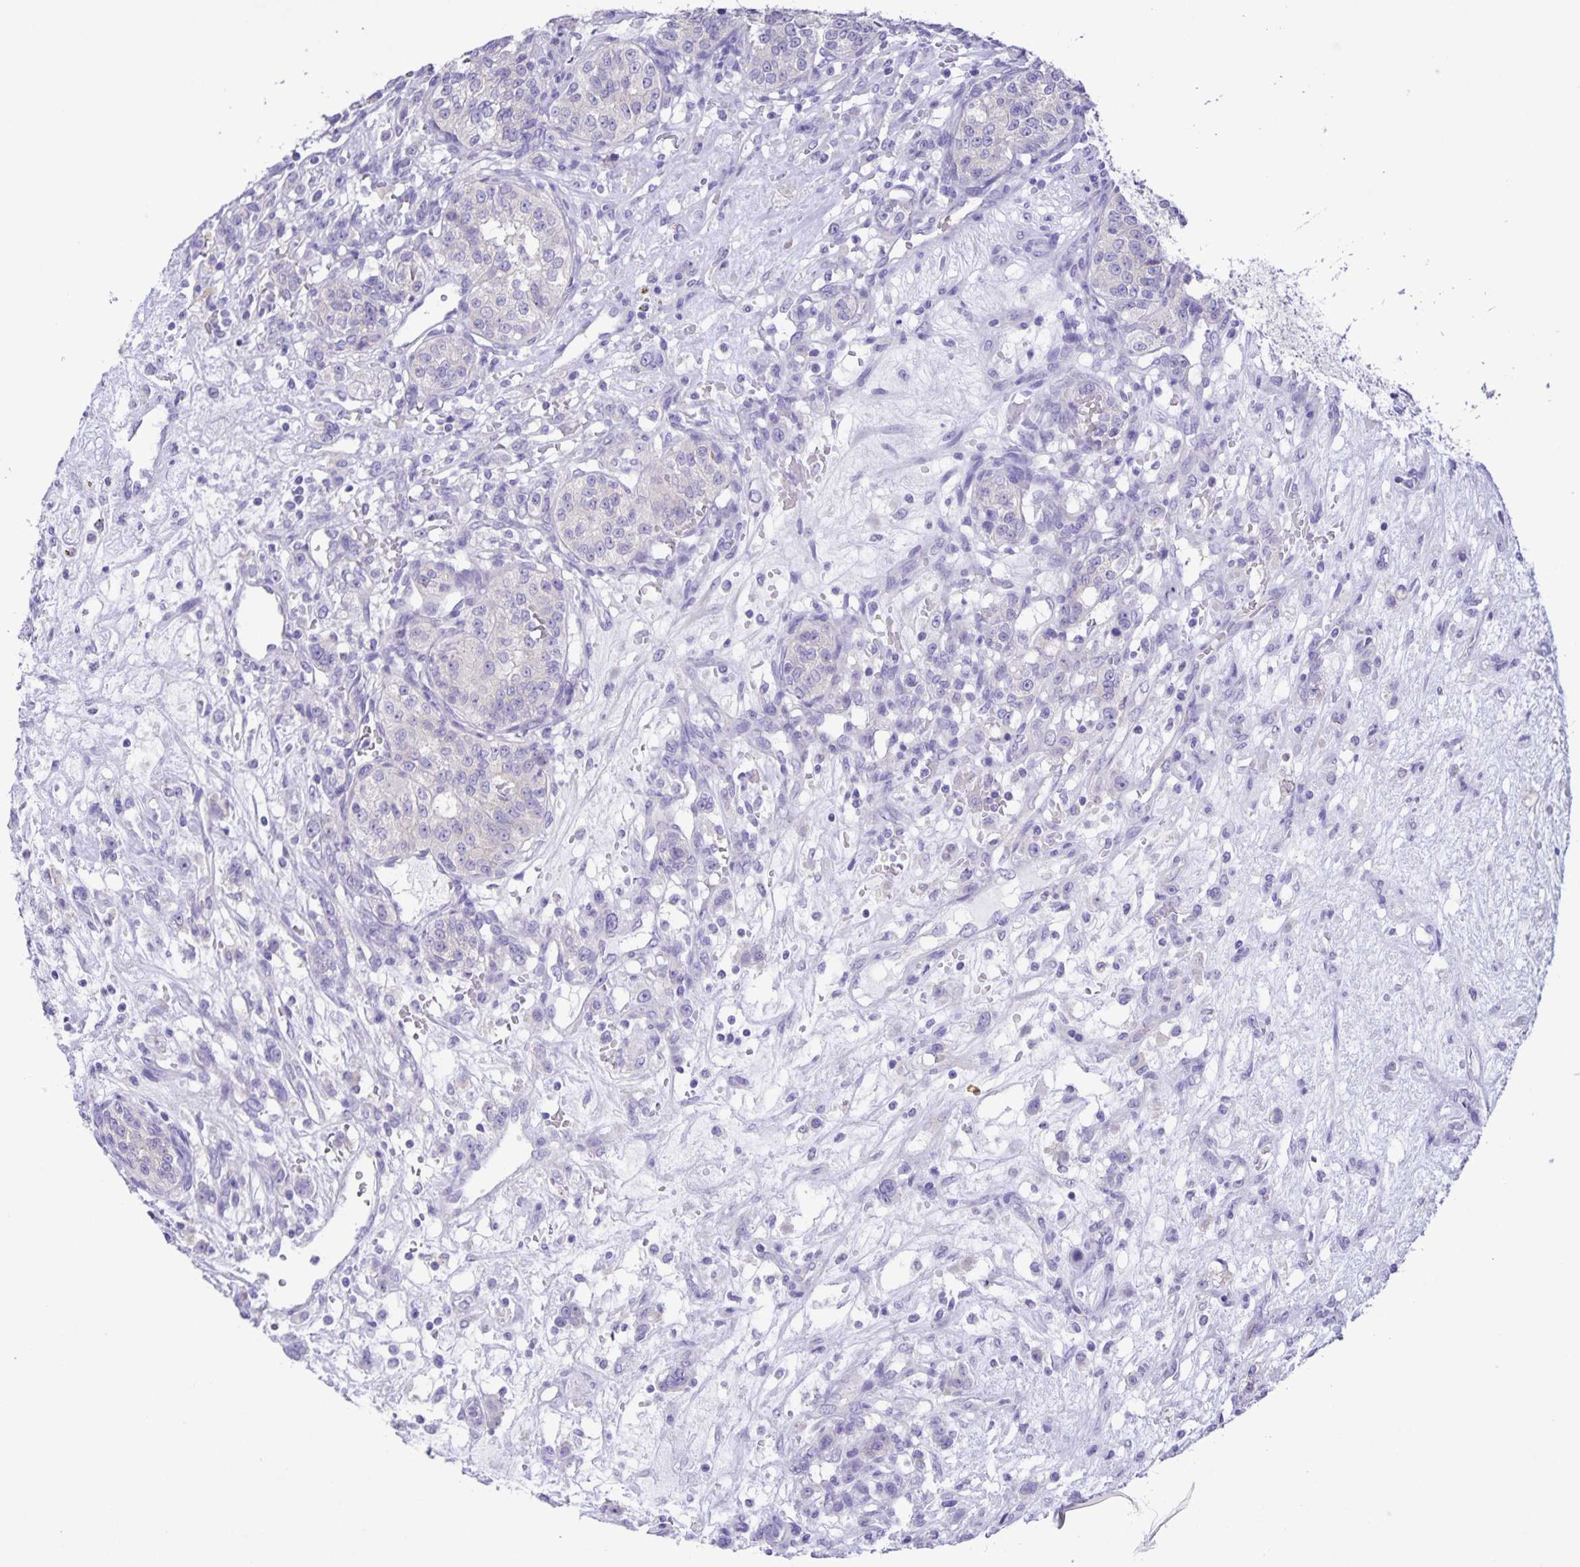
{"staining": {"intensity": "negative", "quantity": "none", "location": "none"}, "tissue": "renal cancer", "cell_type": "Tumor cells", "image_type": "cancer", "snomed": [{"axis": "morphology", "description": "Adenocarcinoma, NOS"}, {"axis": "topography", "description": "Kidney"}], "caption": "Adenocarcinoma (renal) was stained to show a protein in brown. There is no significant staining in tumor cells.", "gene": "CAPSL", "patient": {"sex": "female", "age": 63}}